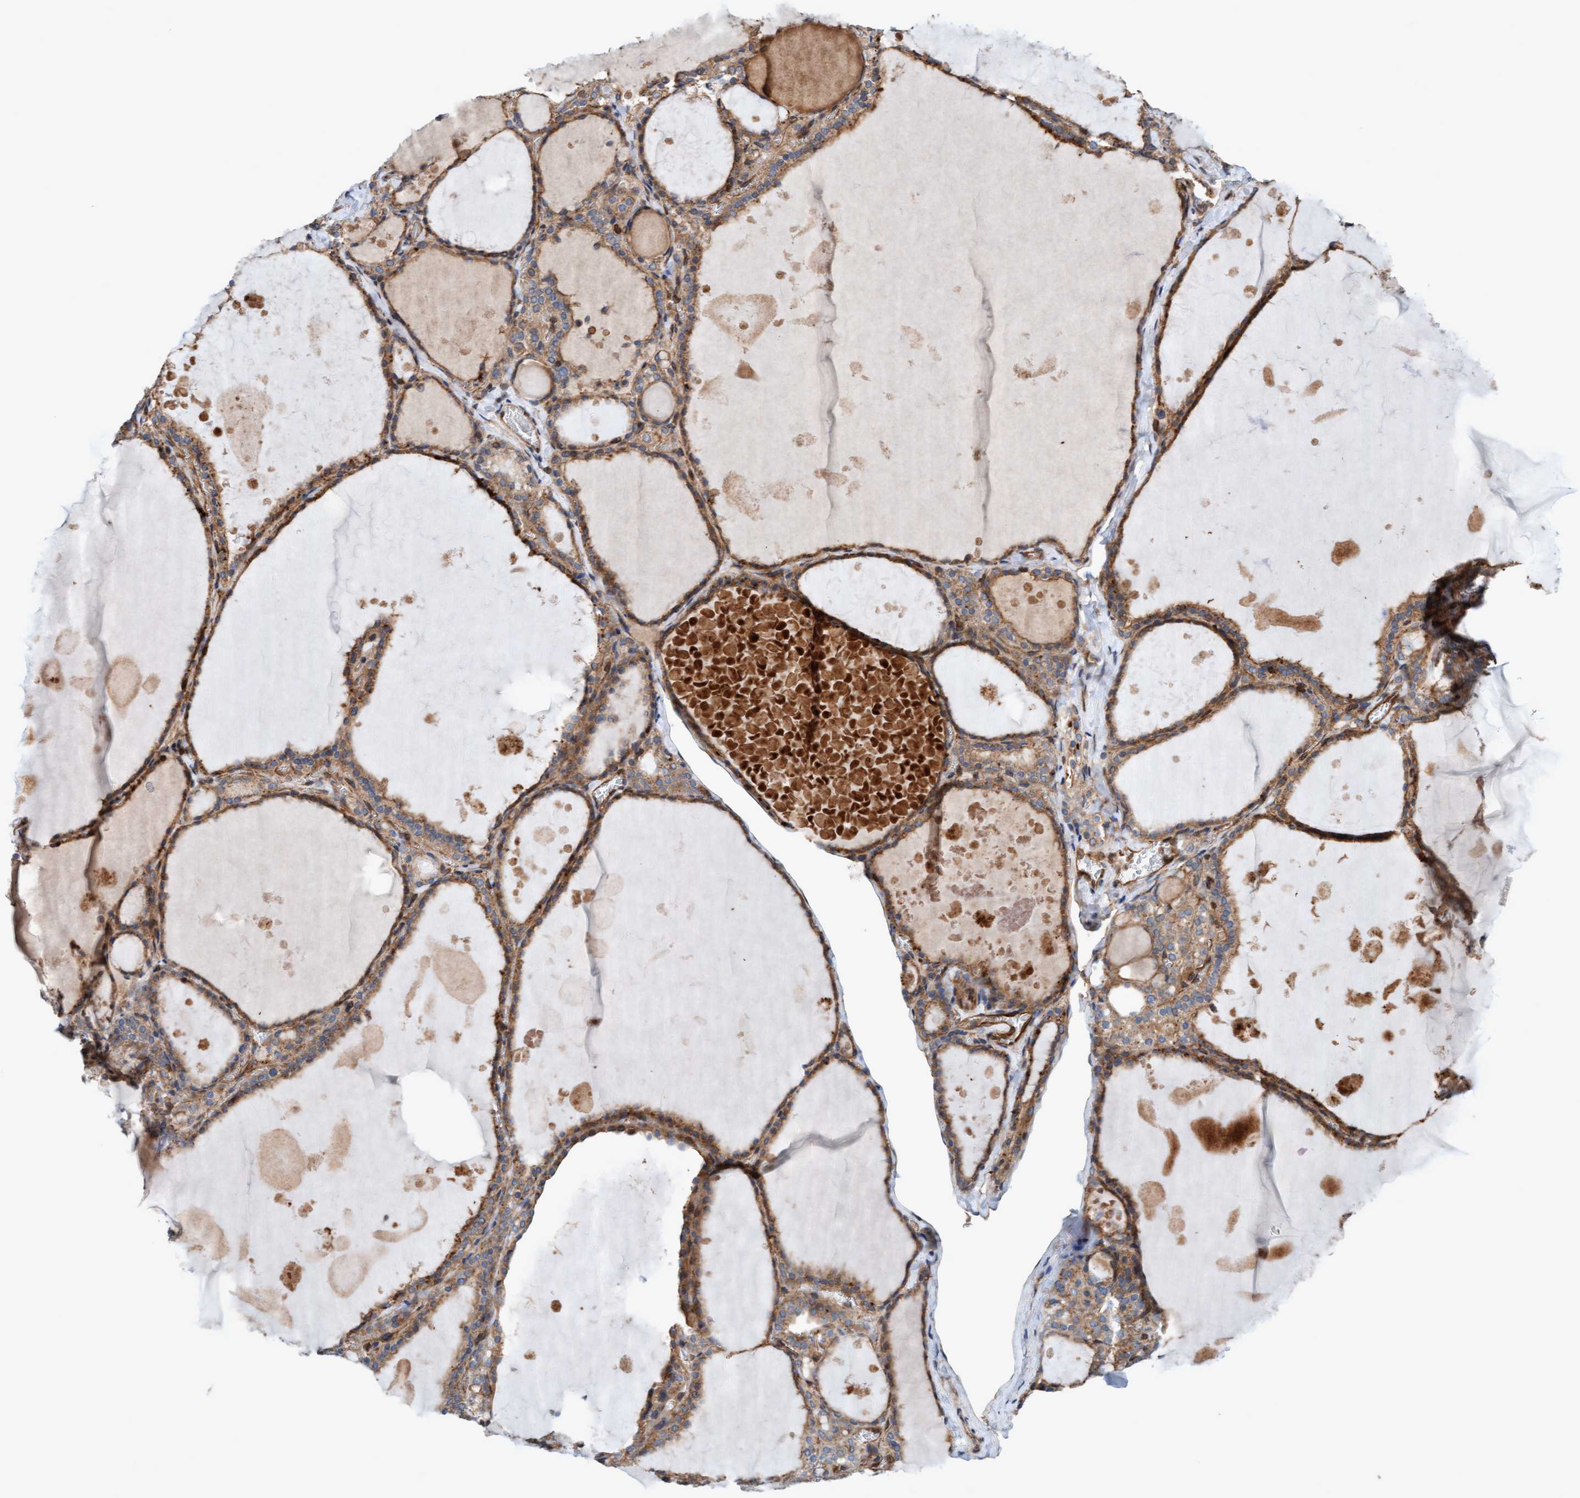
{"staining": {"intensity": "moderate", "quantity": ">75%", "location": "cytoplasmic/membranous"}, "tissue": "thyroid gland", "cell_type": "Glandular cells", "image_type": "normal", "snomed": [{"axis": "morphology", "description": "Normal tissue, NOS"}, {"axis": "topography", "description": "Thyroid gland"}], "caption": "A medium amount of moderate cytoplasmic/membranous positivity is appreciated in about >75% of glandular cells in unremarkable thyroid gland.", "gene": "ERAL1", "patient": {"sex": "male", "age": 56}}